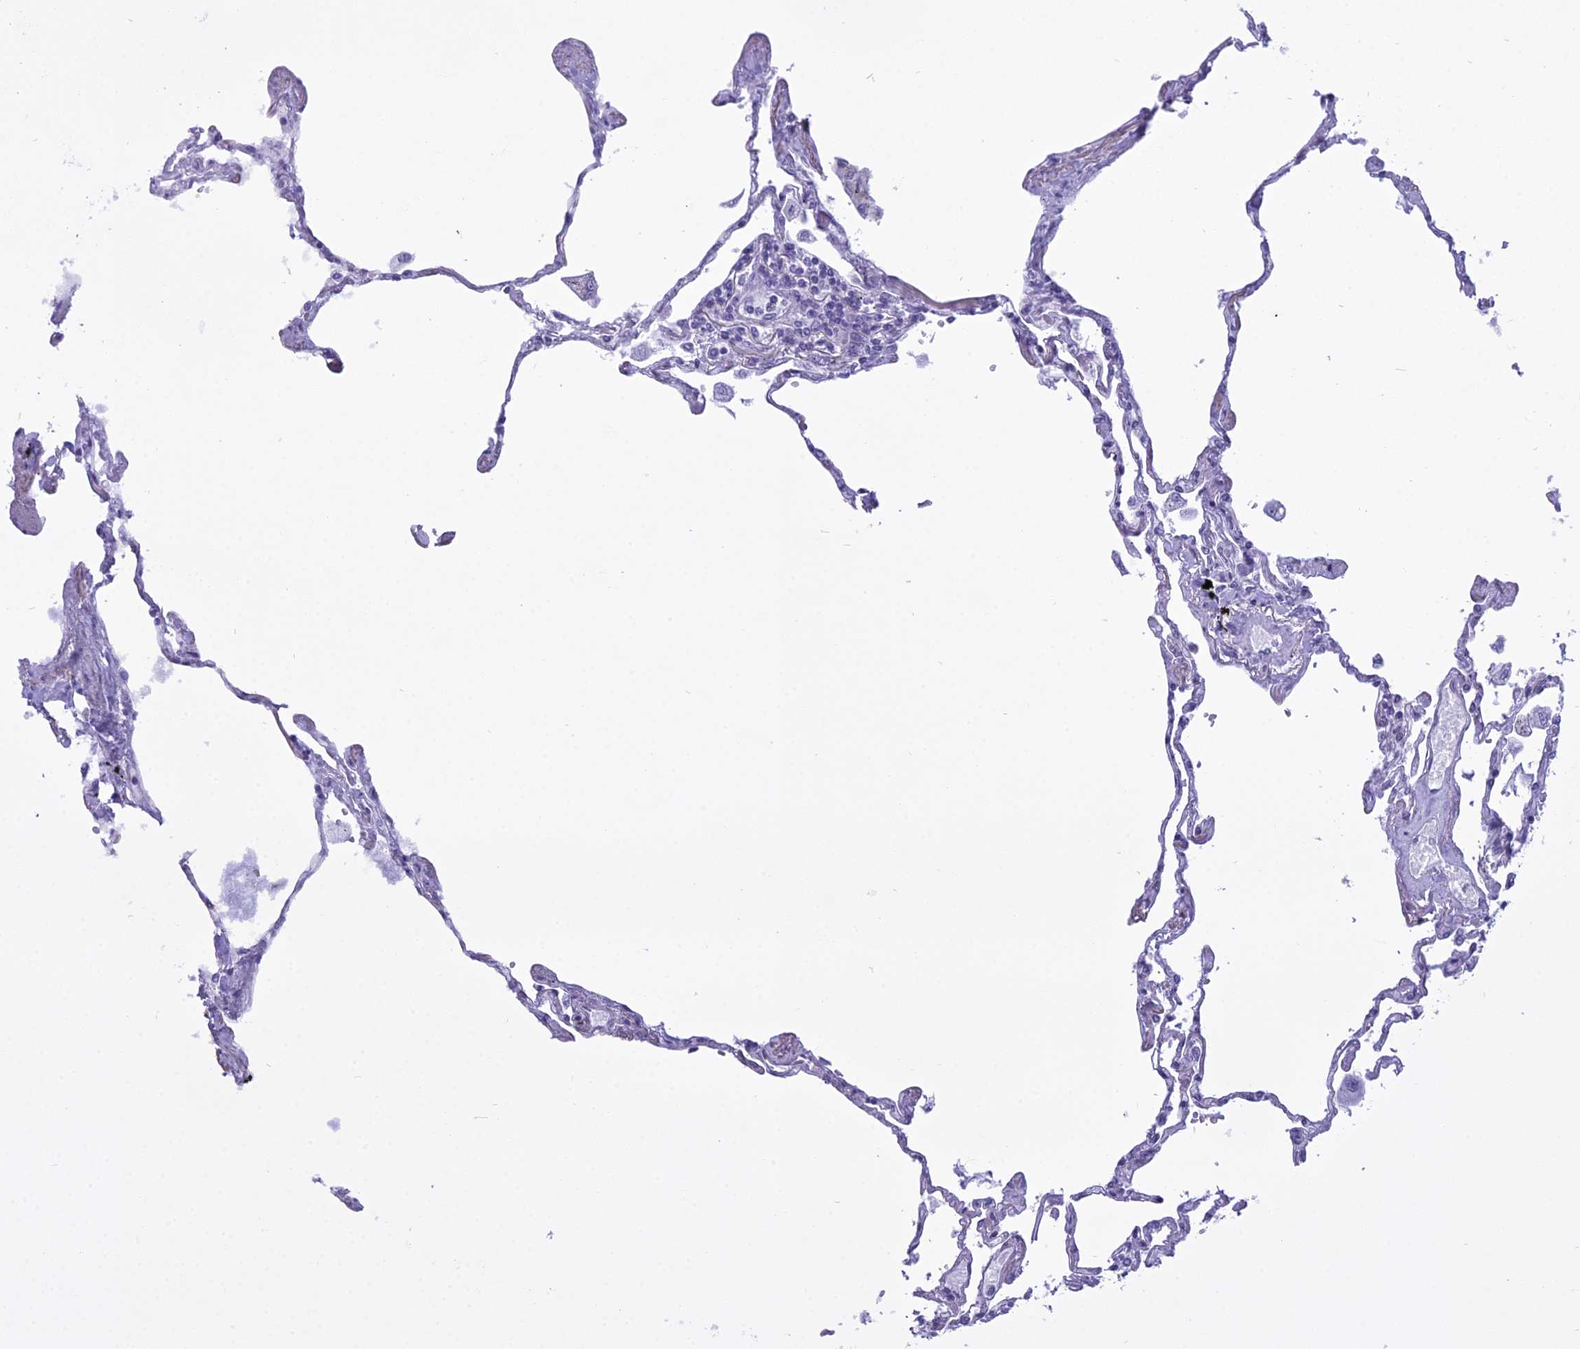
{"staining": {"intensity": "negative", "quantity": "none", "location": "none"}, "tissue": "lung", "cell_type": "Alveolar cells", "image_type": "normal", "snomed": [{"axis": "morphology", "description": "Normal tissue, NOS"}, {"axis": "topography", "description": "Lung"}], "caption": "Immunohistochemistry micrograph of normal lung: lung stained with DAB reveals no significant protein positivity in alveolar cells. (DAB (3,3'-diaminobenzidine) IHC, high magnification).", "gene": "MAP6", "patient": {"sex": "female", "age": 67}}